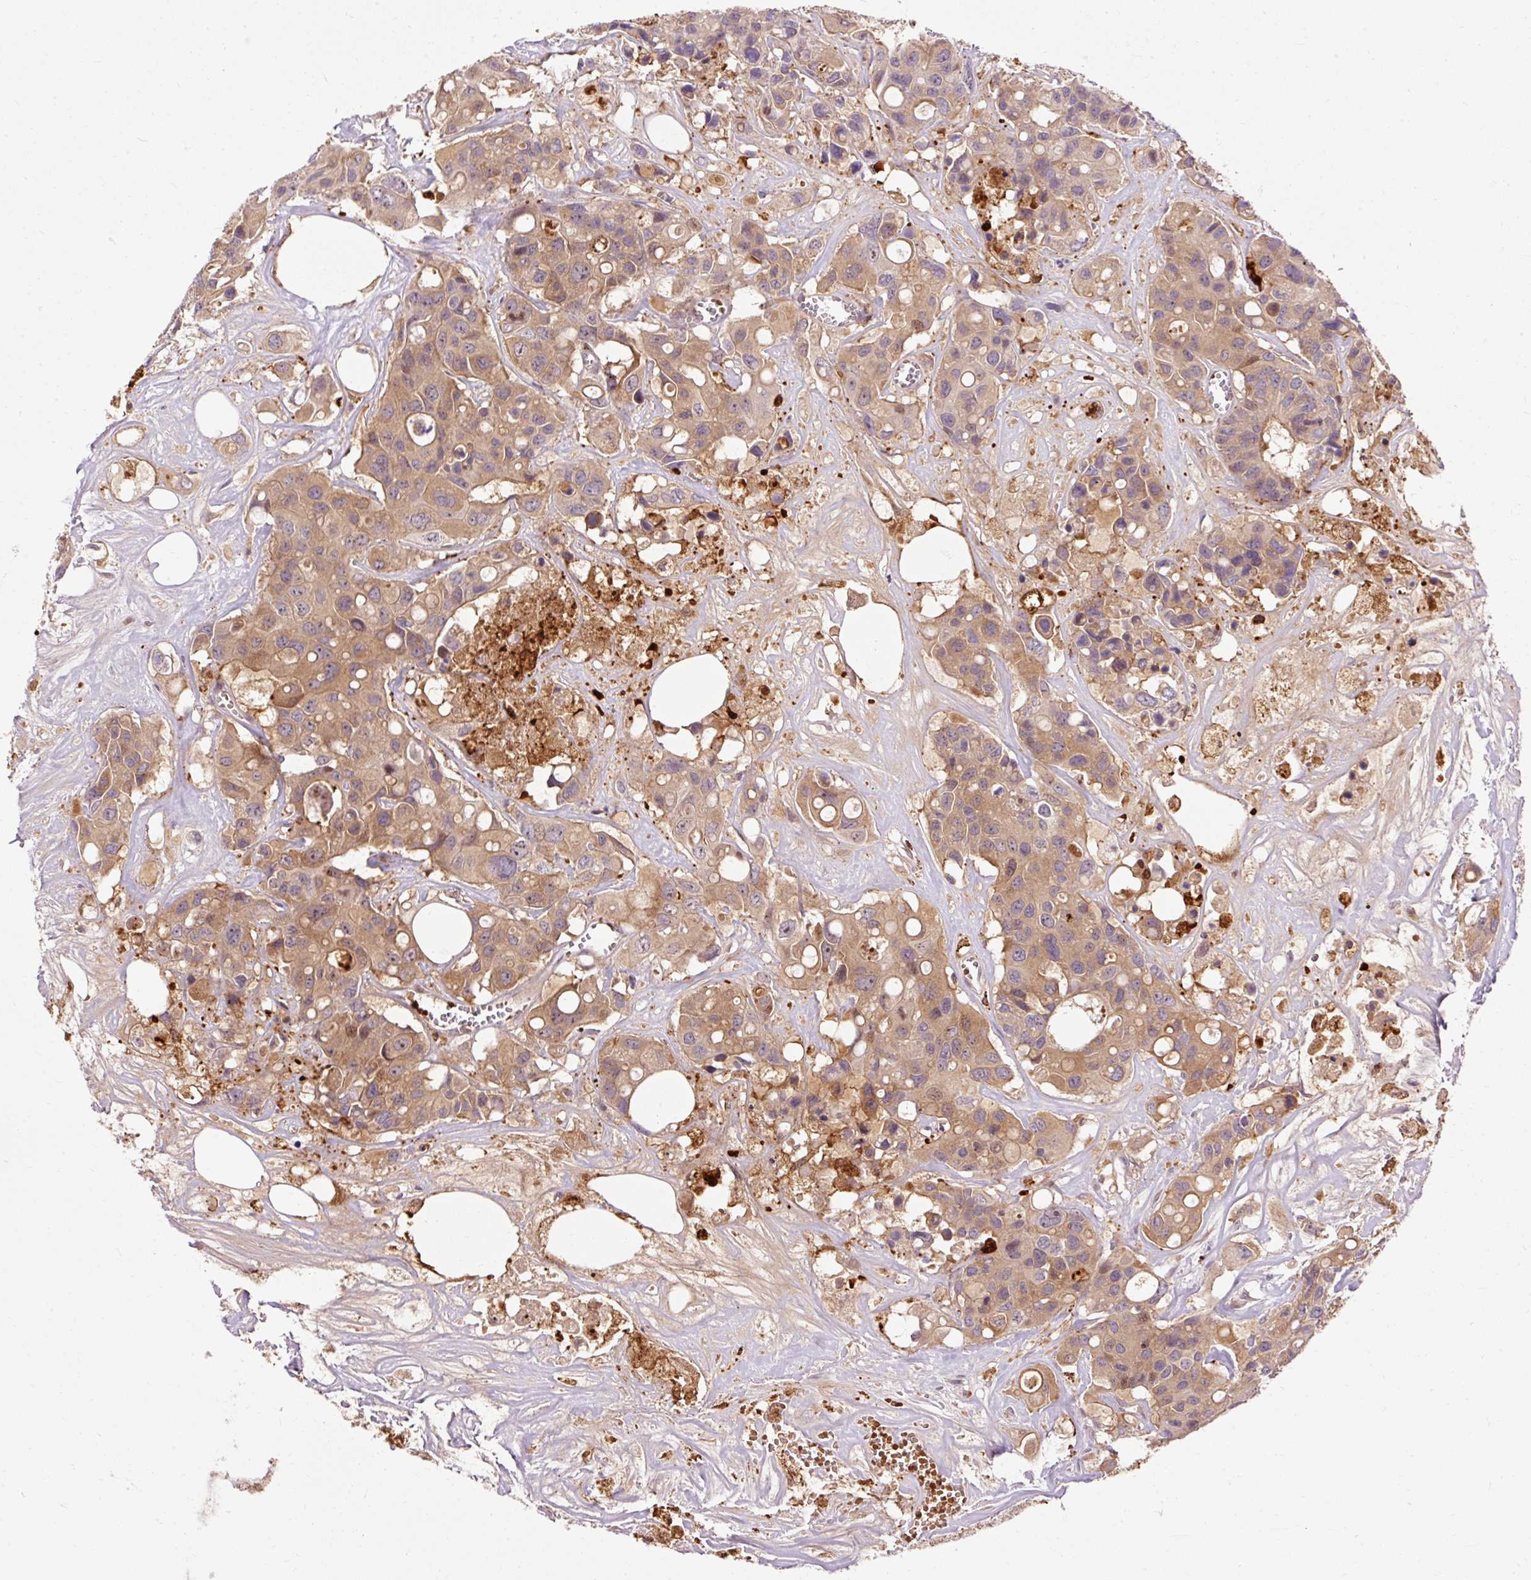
{"staining": {"intensity": "moderate", "quantity": ">75%", "location": "cytoplasmic/membranous"}, "tissue": "colorectal cancer", "cell_type": "Tumor cells", "image_type": "cancer", "snomed": [{"axis": "morphology", "description": "Adenocarcinoma, NOS"}, {"axis": "topography", "description": "Colon"}], "caption": "Protein staining of colorectal cancer tissue shows moderate cytoplasmic/membranous expression in approximately >75% of tumor cells. The protein is stained brown, and the nuclei are stained in blue (DAB IHC with brightfield microscopy, high magnification).", "gene": "CEBPZ", "patient": {"sex": "male", "age": 77}}